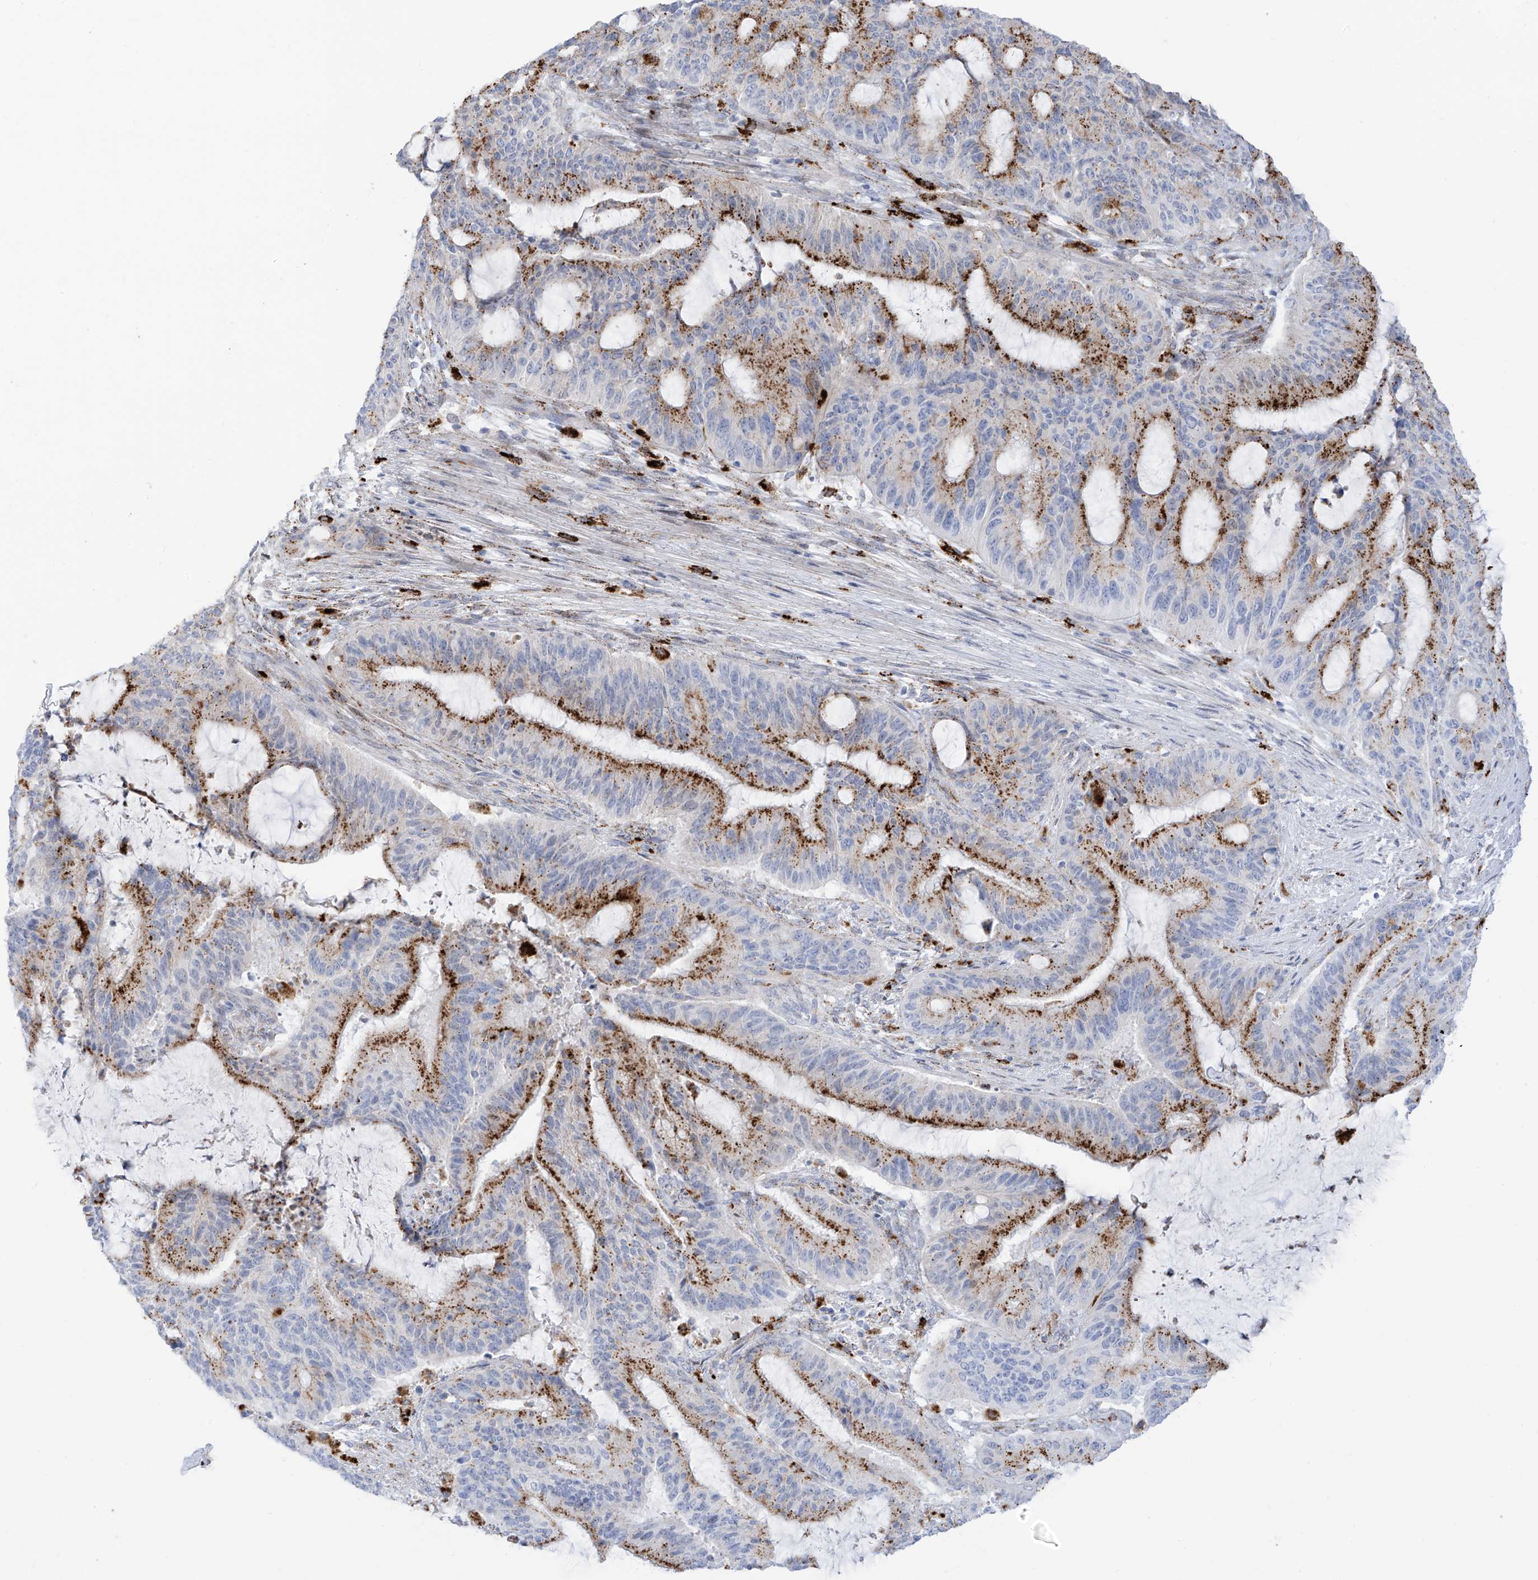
{"staining": {"intensity": "strong", "quantity": ">75%", "location": "cytoplasmic/membranous"}, "tissue": "liver cancer", "cell_type": "Tumor cells", "image_type": "cancer", "snomed": [{"axis": "morphology", "description": "Normal tissue, NOS"}, {"axis": "morphology", "description": "Cholangiocarcinoma"}, {"axis": "topography", "description": "Liver"}, {"axis": "topography", "description": "Peripheral nerve tissue"}], "caption": "IHC micrograph of human liver cancer (cholangiocarcinoma) stained for a protein (brown), which exhibits high levels of strong cytoplasmic/membranous positivity in about >75% of tumor cells.", "gene": "PSPH", "patient": {"sex": "female", "age": 73}}